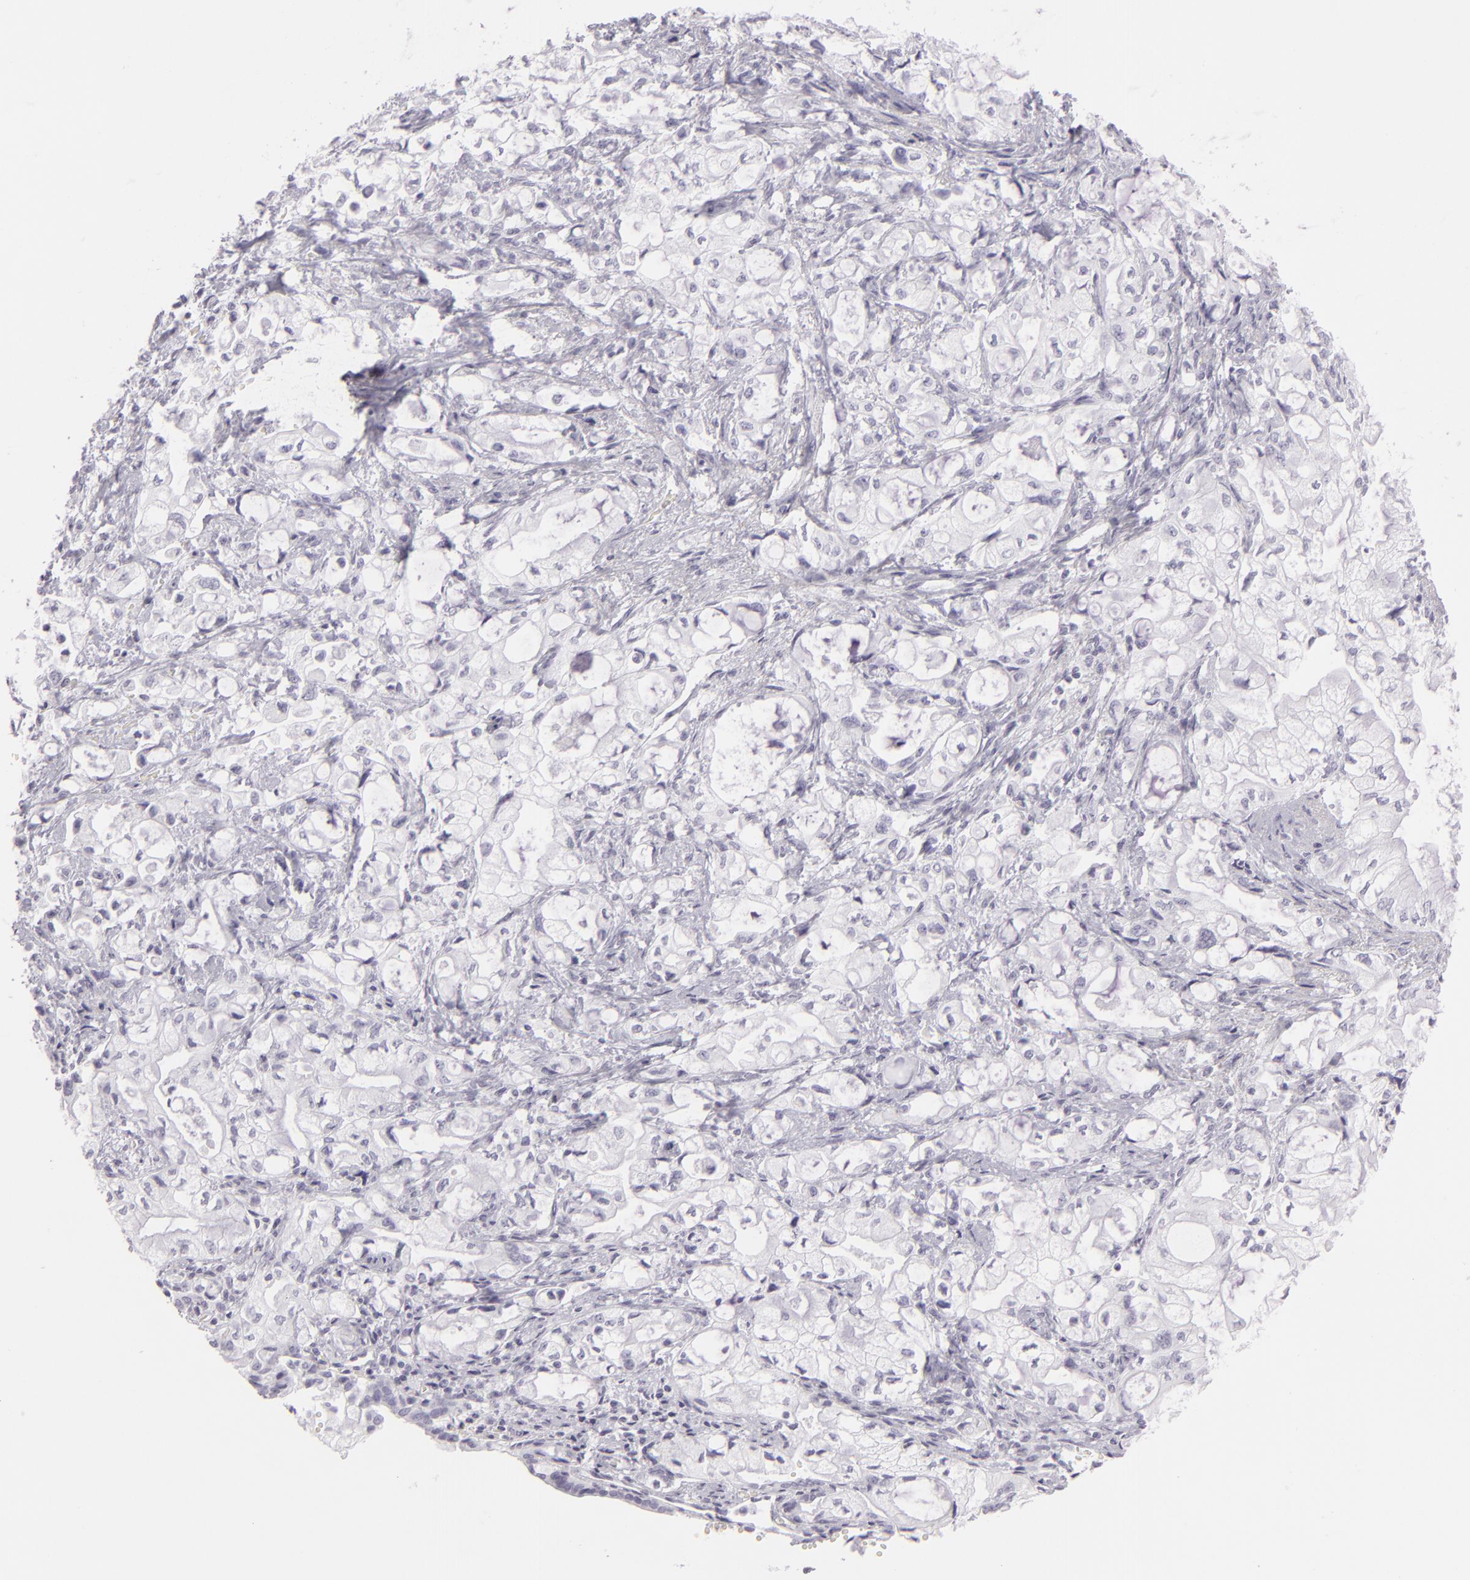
{"staining": {"intensity": "negative", "quantity": "none", "location": "none"}, "tissue": "pancreatic cancer", "cell_type": "Tumor cells", "image_type": "cancer", "snomed": [{"axis": "morphology", "description": "Adenocarcinoma, NOS"}, {"axis": "topography", "description": "Pancreas"}], "caption": "Human pancreatic cancer (adenocarcinoma) stained for a protein using IHC displays no expression in tumor cells.", "gene": "FLG", "patient": {"sex": "male", "age": 79}}